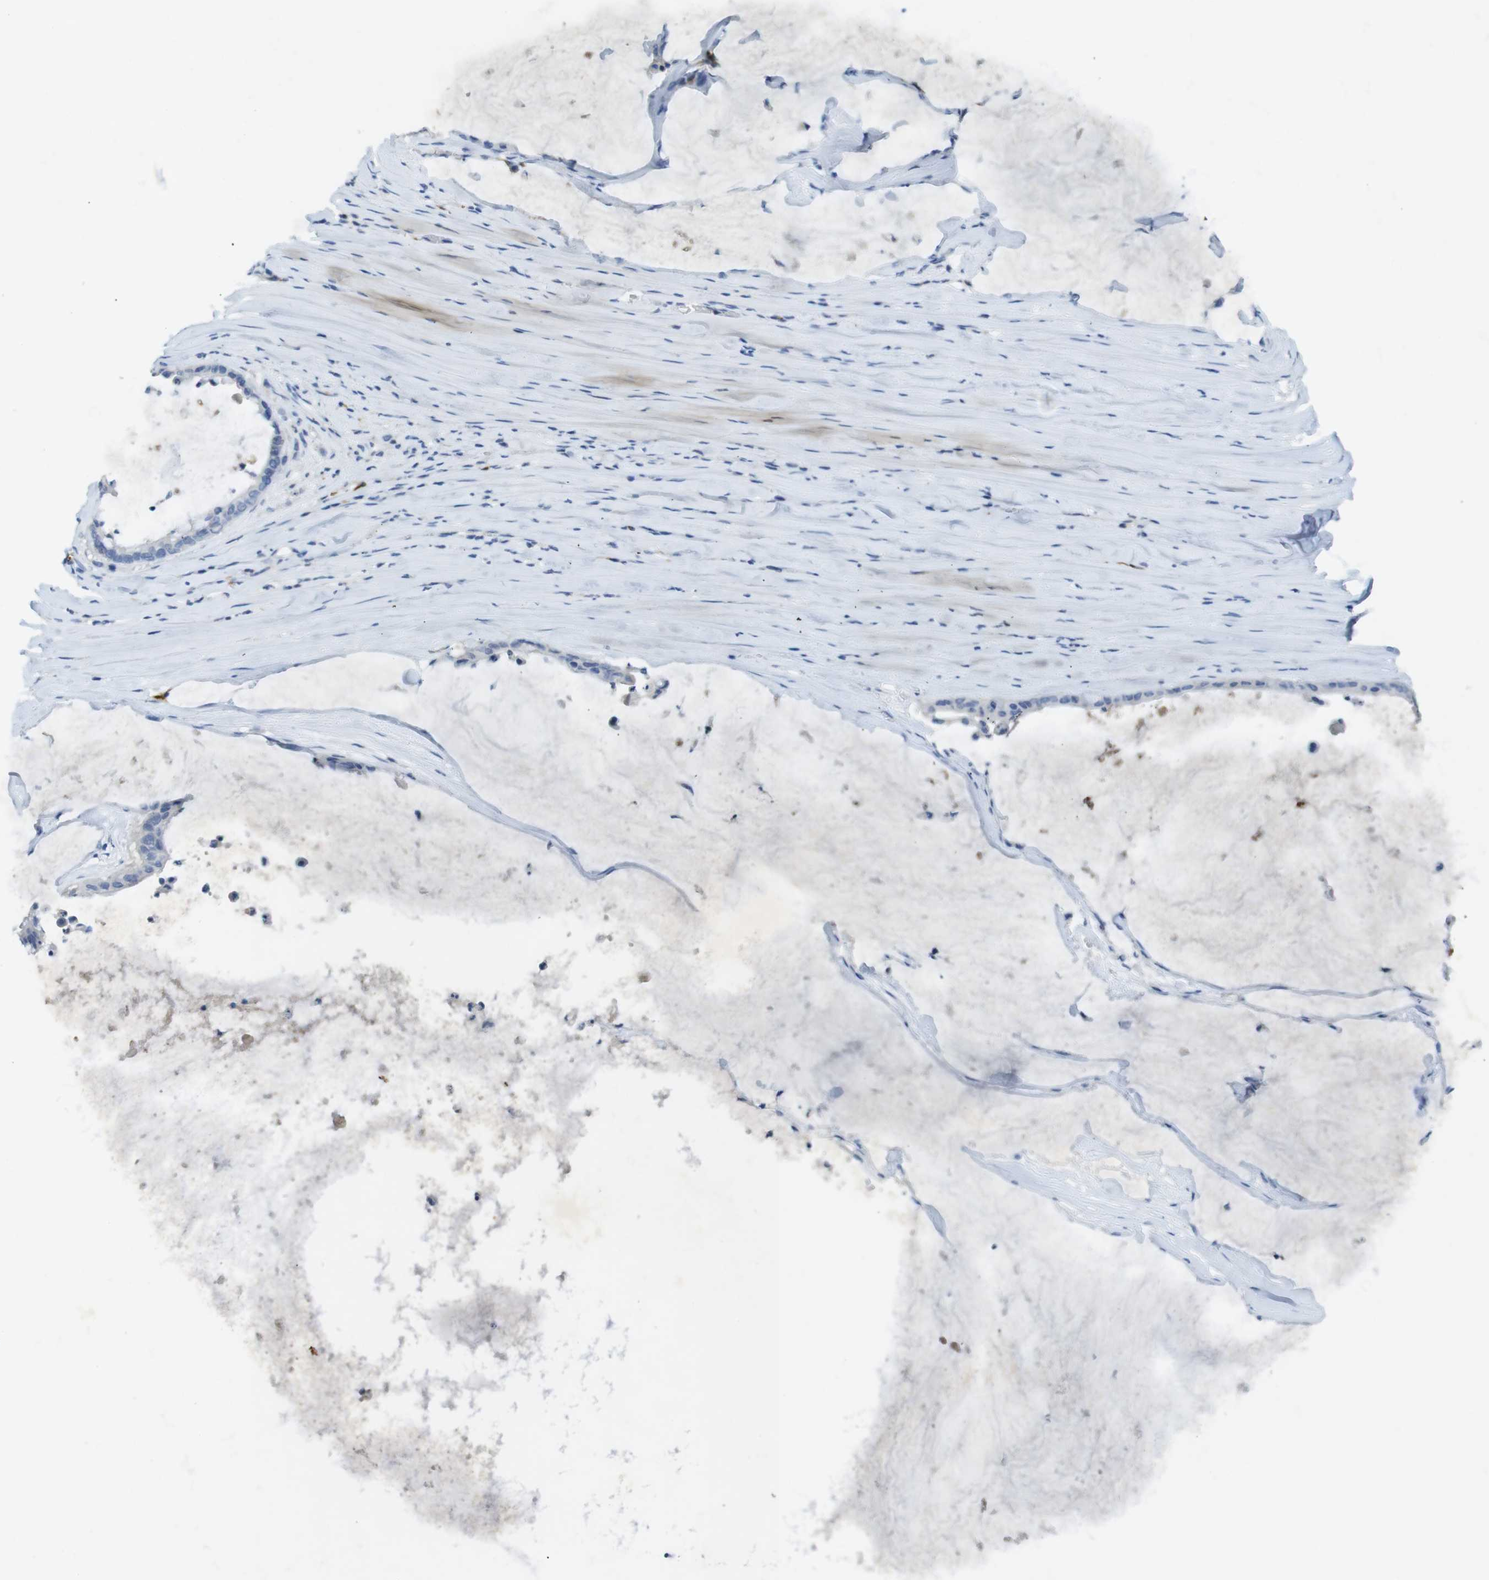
{"staining": {"intensity": "negative", "quantity": "none", "location": "none"}, "tissue": "pancreatic cancer", "cell_type": "Tumor cells", "image_type": "cancer", "snomed": [{"axis": "morphology", "description": "Adenocarcinoma, NOS"}, {"axis": "topography", "description": "Pancreas"}], "caption": "This is a photomicrograph of IHC staining of pancreatic adenocarcinoma, which shows no staining in tumor cells.", "gene": "CD320", "patient": {"sex": "male", "age": 41}}